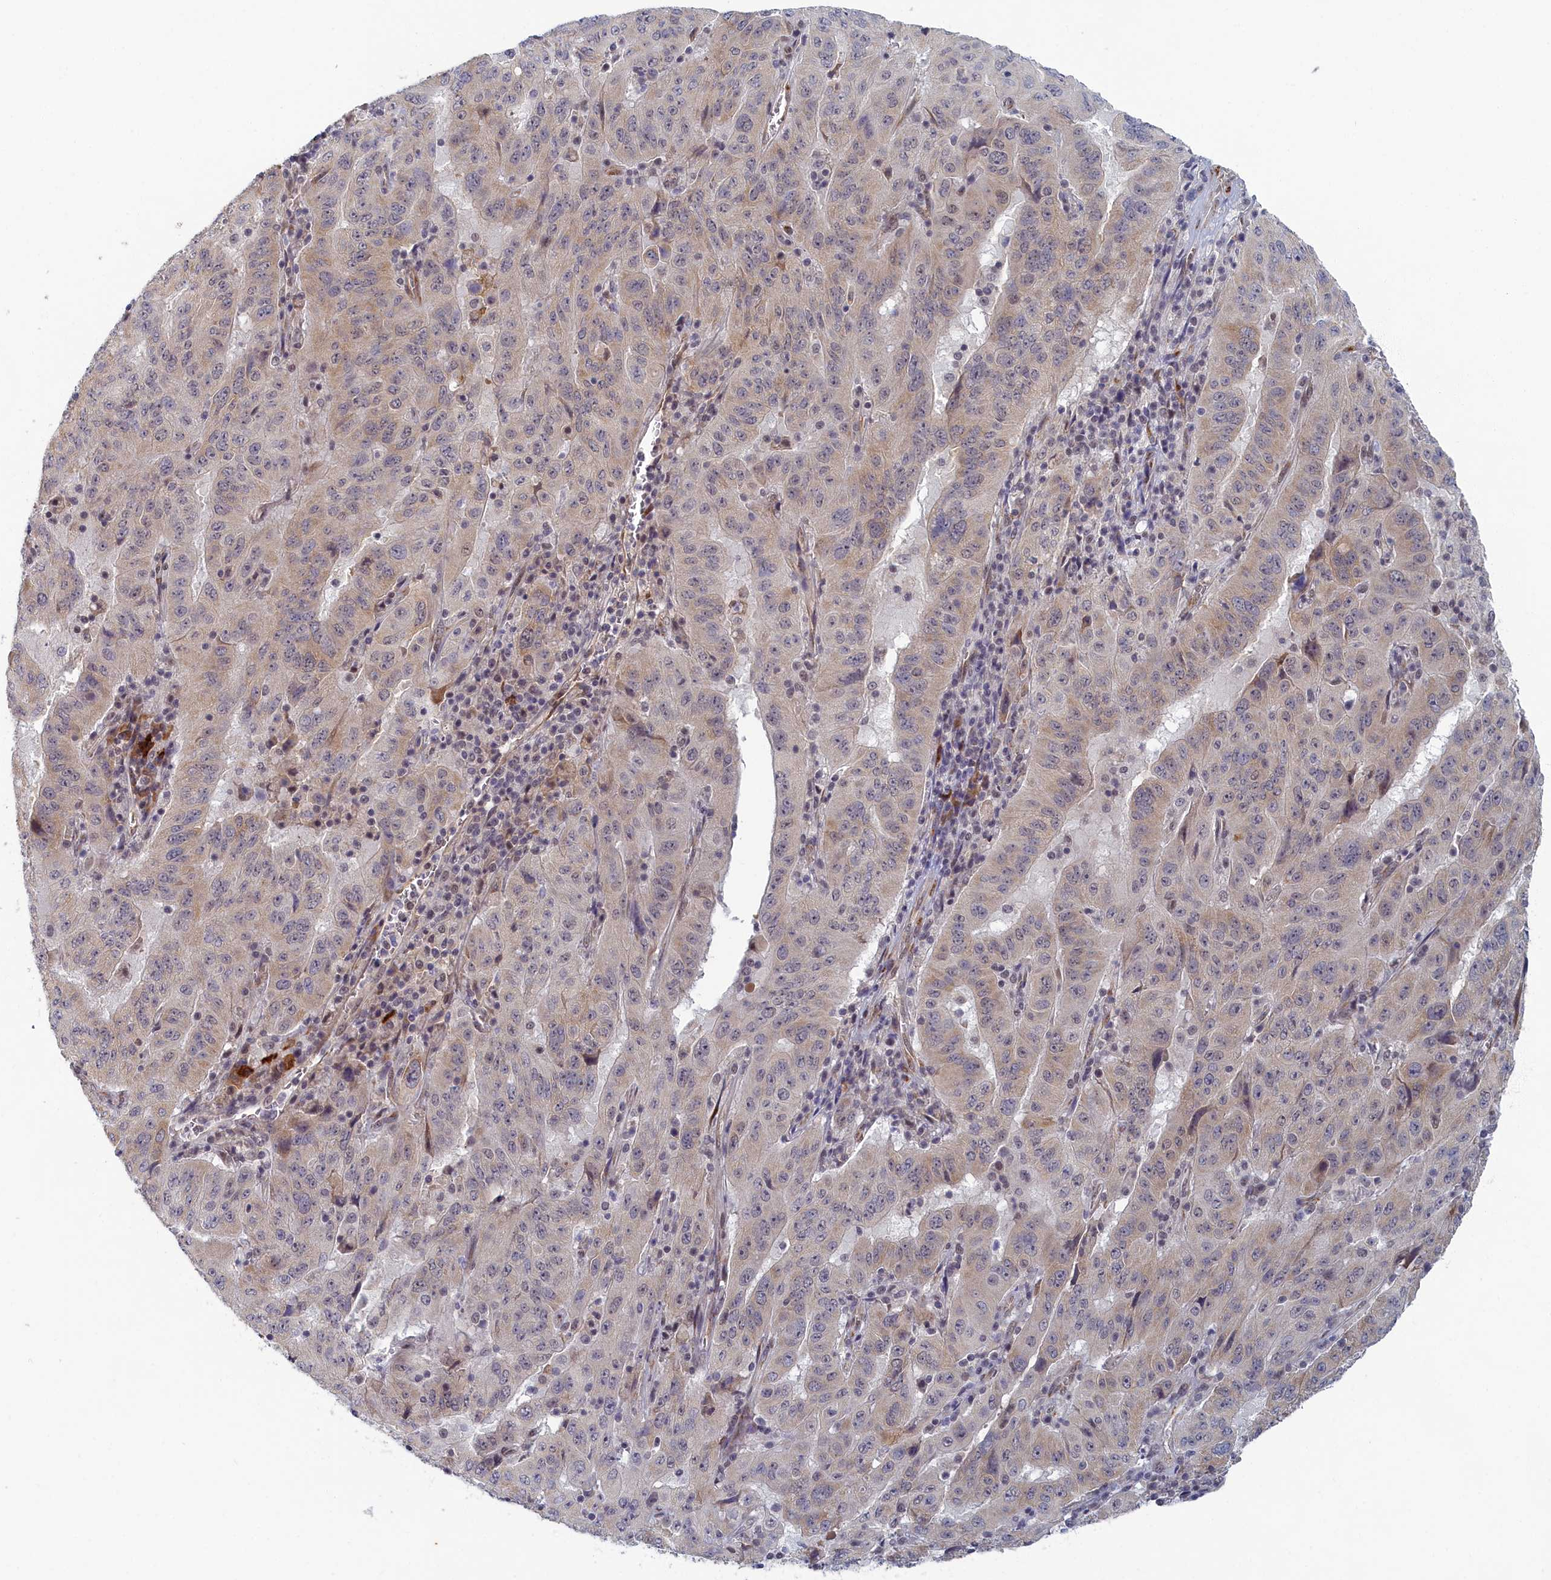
{"staining": {"intensity": "weak", "quantity": "25%-75%", "location": "cytoplasmic/membranous"}, "tissue": "pancreatic cancer", "cell_type": "Tumor cells", "image_type": "cancer", "snomed": [{"axis": "morphology", "description": "Adenocarcinoma, NOS"}, {"axis": "topography", "description": "Pancreas"}], "caption": "Brown immunohistochemical staining in human pancreatic adenocarcinoma shows weak cytoplasmic/membranous positivity in about 25%-75% of tumor cells.", "gene": "DNAJC17", "patient": {"sex": "male", "age": 63}}